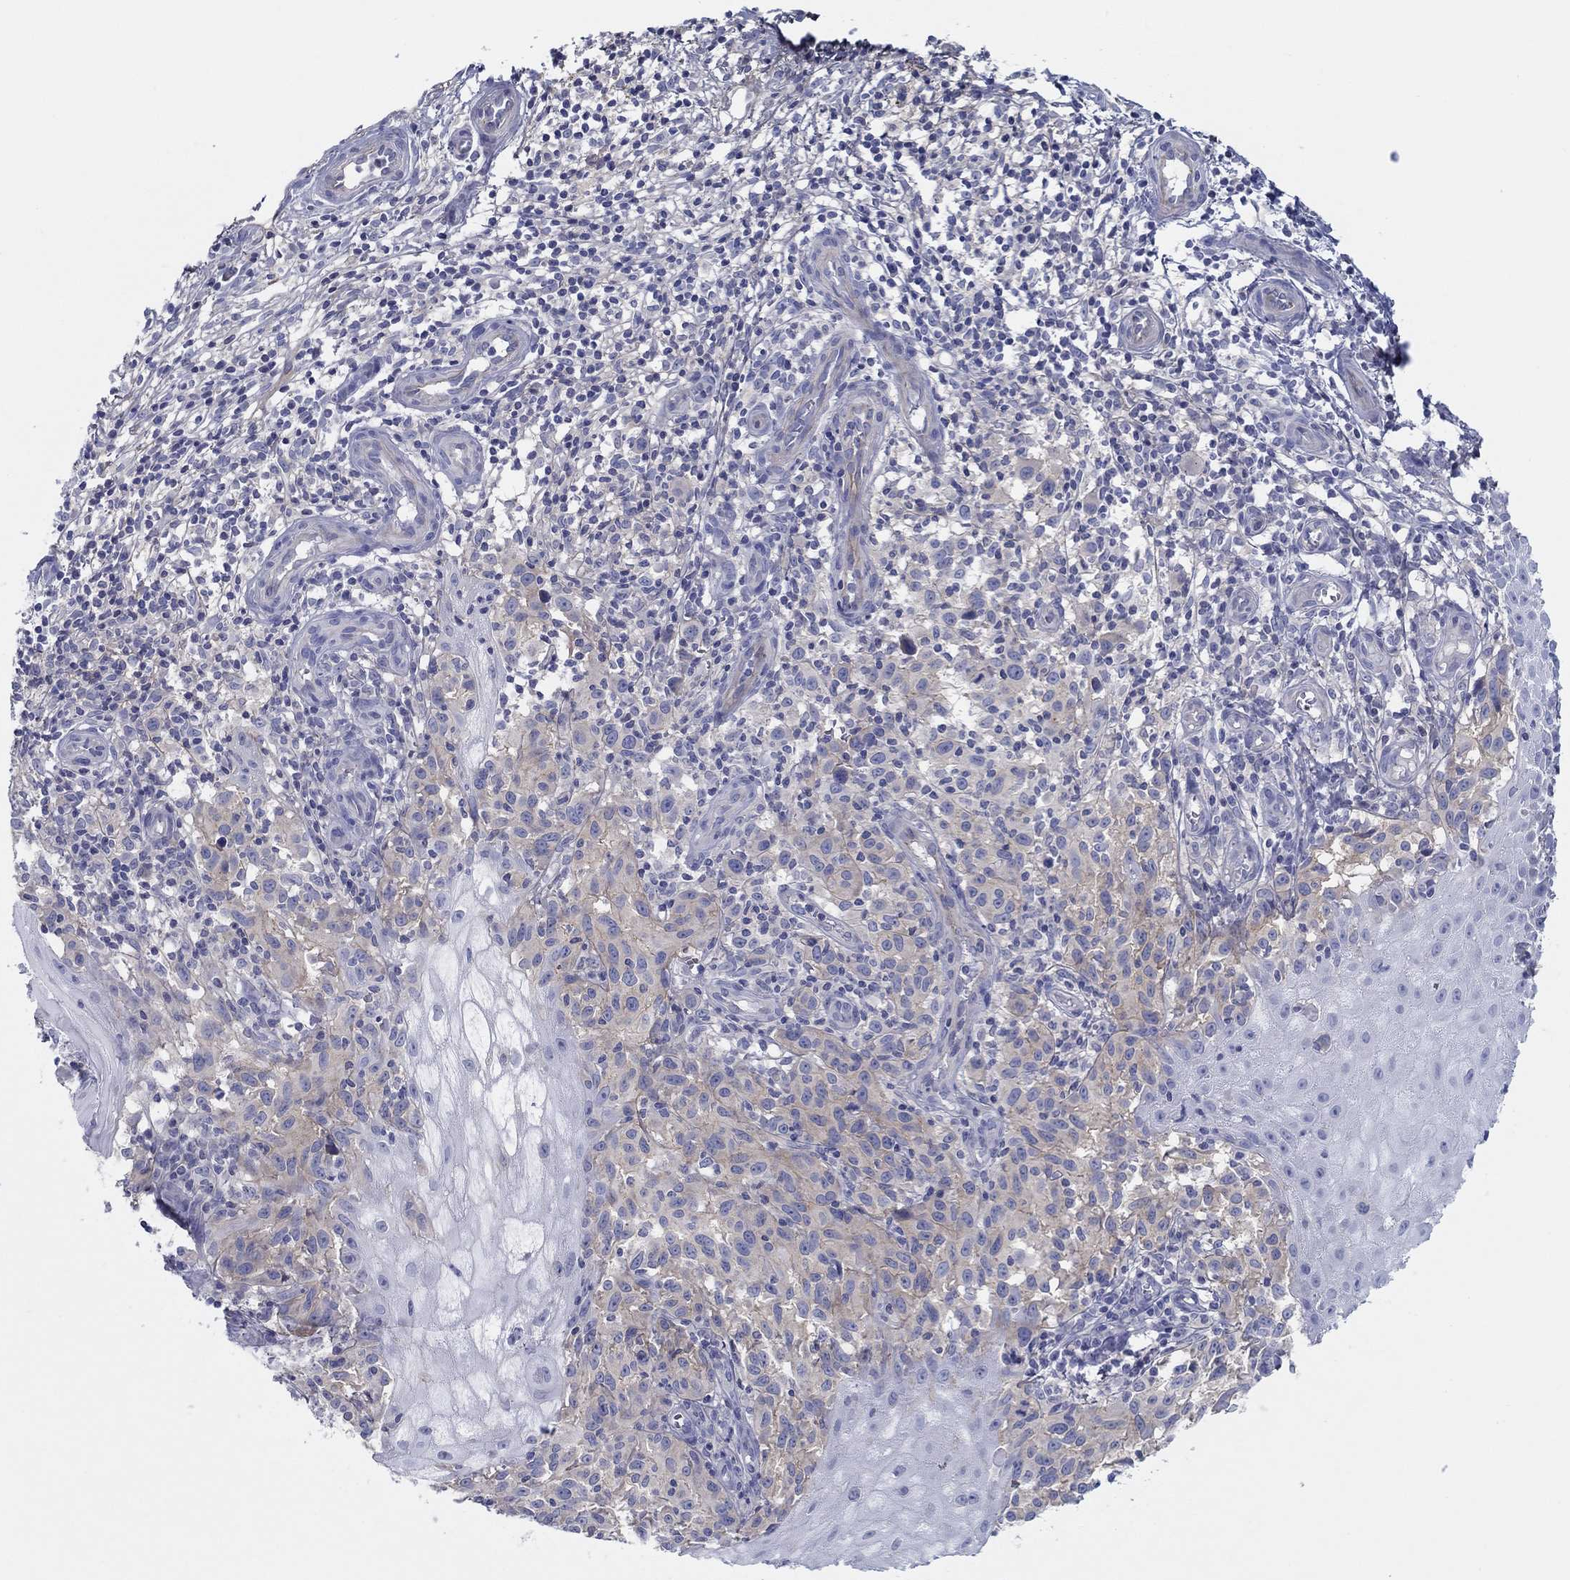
{"staining": {"intensity": "weak", "quantity": "<25%", "location": "cytoplasmic/membranous"}, "tissue": "melanoma", "cell_type": "Tumor cells", "image_type": "cancer", "snomed": [{"axis": "morphology", "description": "Malignant melanoma, NOS"}, {"axis": "topography", "description": "Skin"}], "caption": "Micrograph shows no protein expression in tumor cells of malignant melanoma tissue.", "gene": "HAPLN4", "patient": {"sex": "female", "age": 53}}